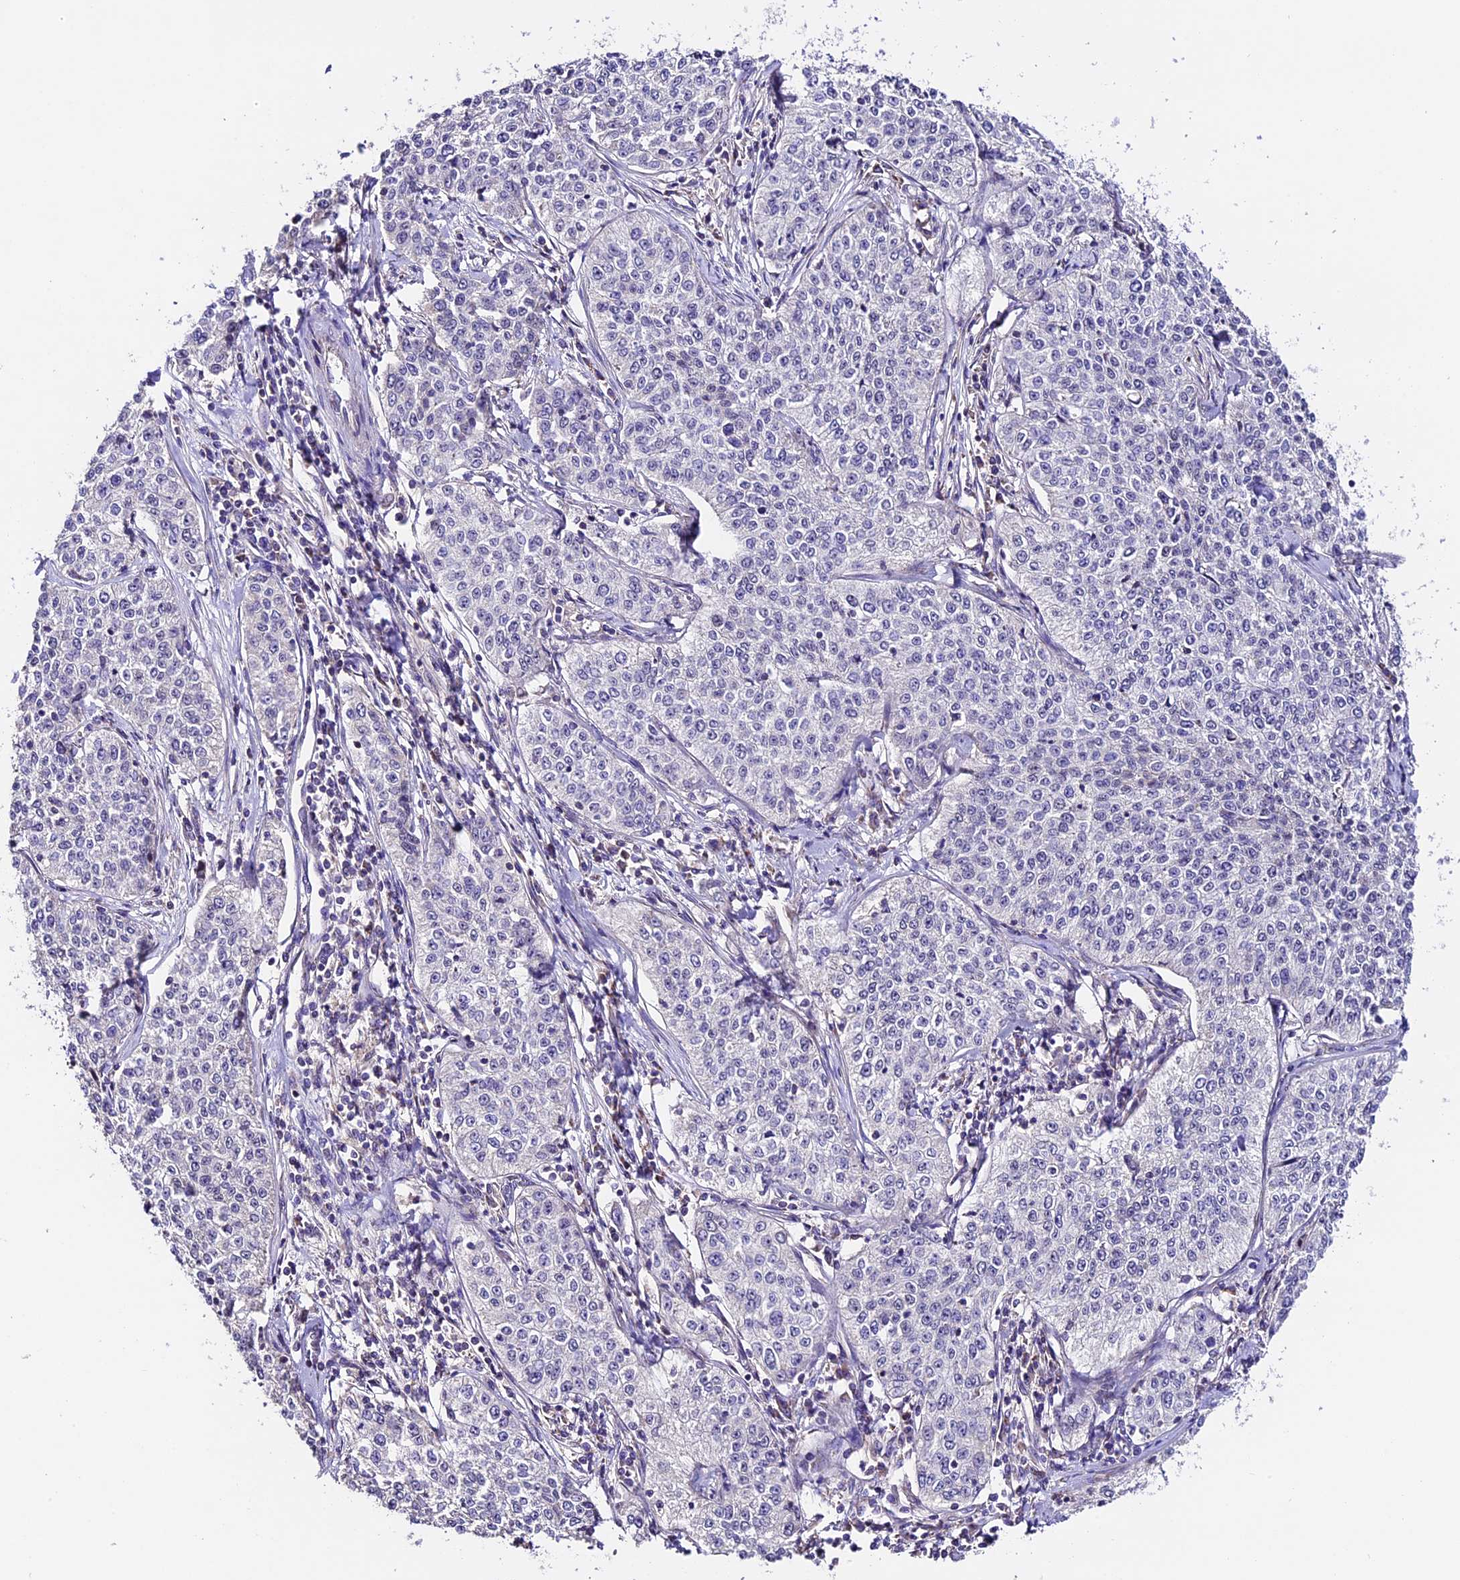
{"staining": {"intensity": "negative", "quantity": "none", "location": "none"}, "tissue": "cervical cancer", "cell_type": "Tumor cells", "image_type": "cancer", "snomed": [{"axis": "morphology", "description": "Squamous cell carcinoma, NOS"}, {"axis": "topography", "description": "Cervix"}], "caption": "Tumor cells are negative for brown protein staining in cervical cancer. Brightfield microscopy of immunohistochemistry (IHC) stained with DAB (3,3'-diaminobenzidine) (brown) and hematoxylin (blue), captured at high magnification.", "gene": "DDX28", "patient": {"sex": "female", "age": 35}}